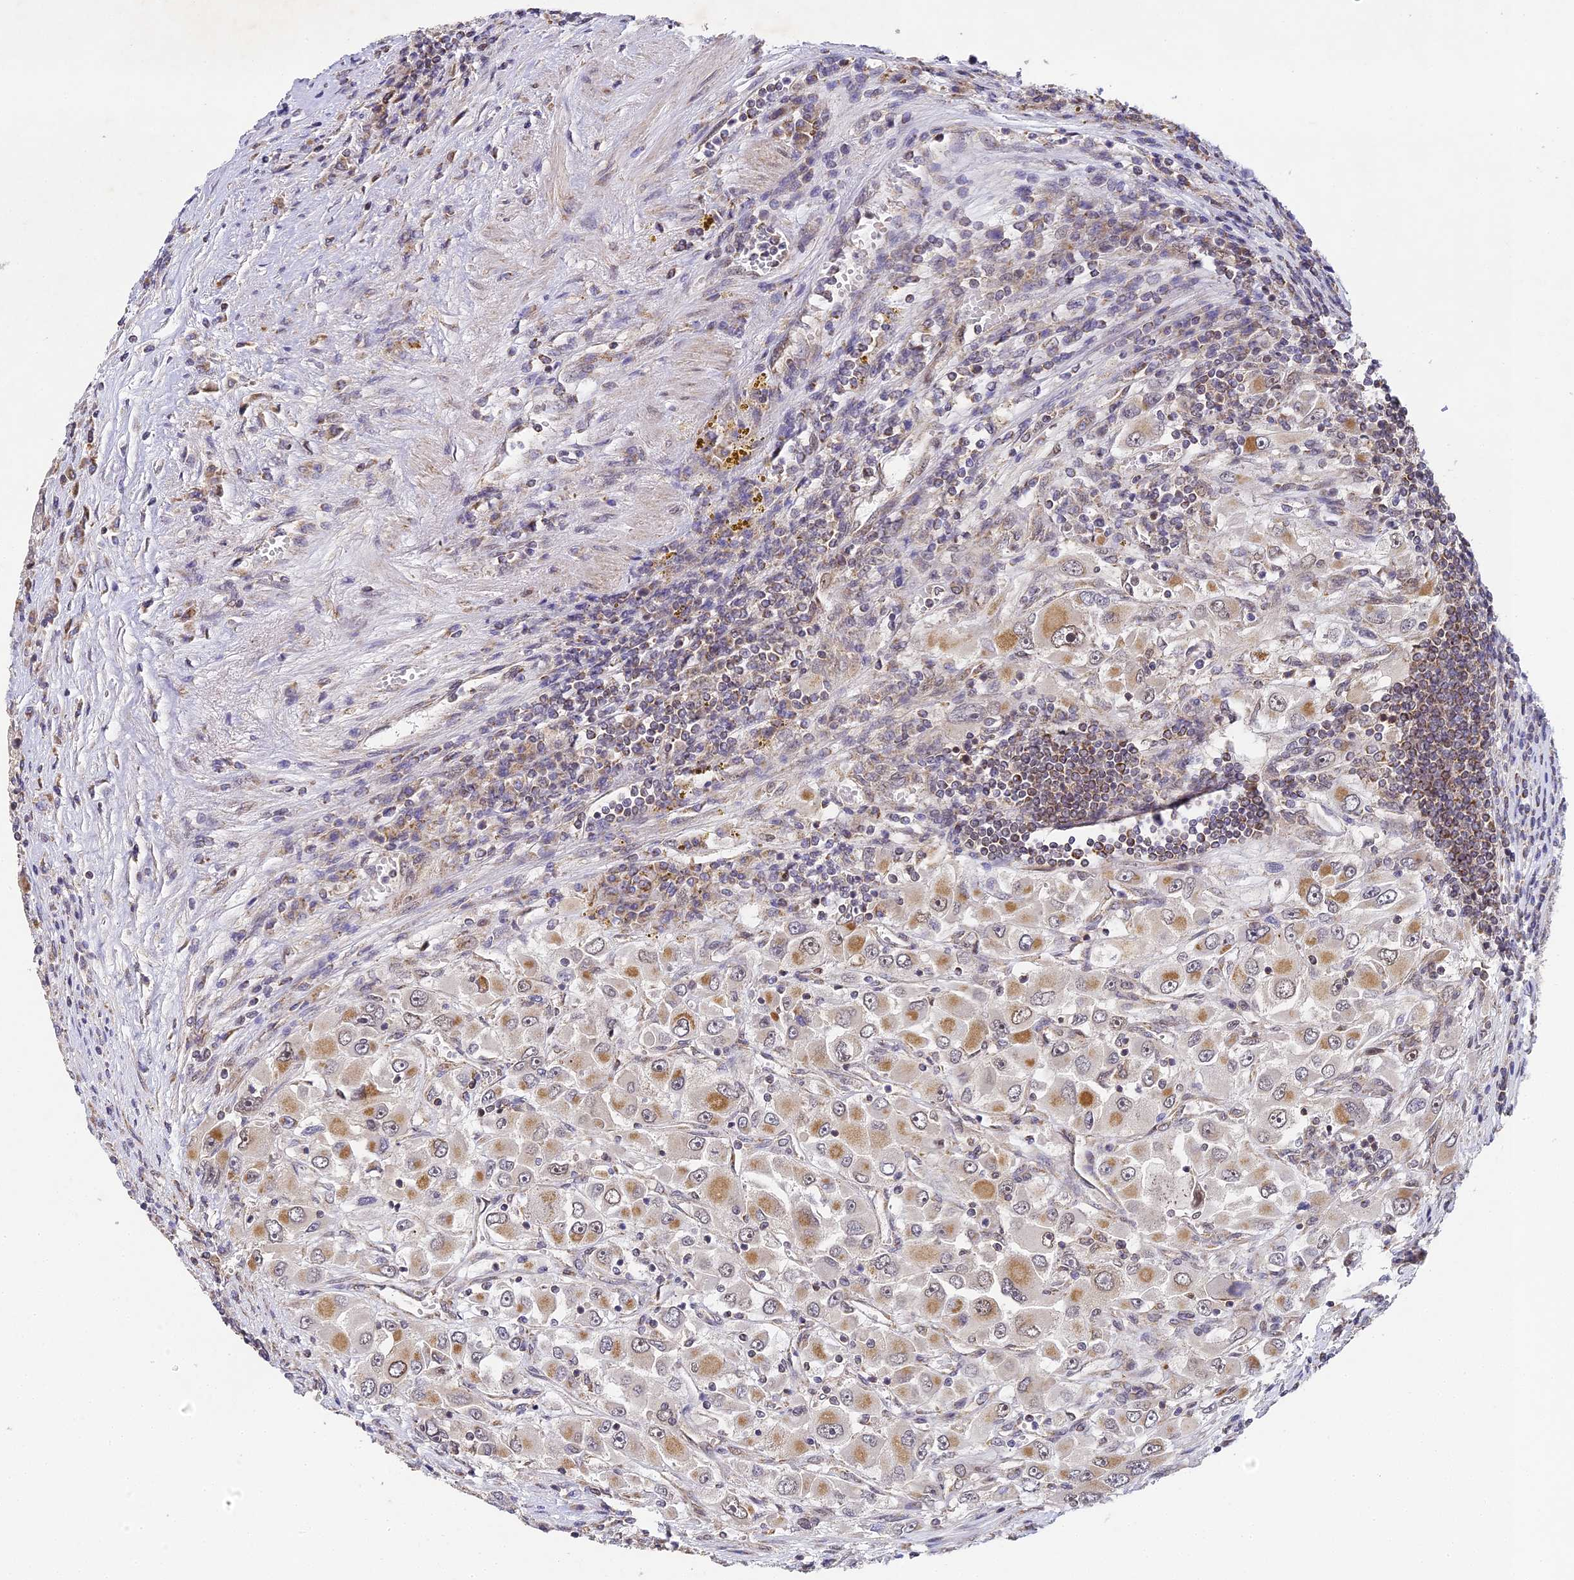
{"staining": {"intensity": "moderate", "quantity": ">75%", "location": "cytoplasmic/membranous"}, "tissue": "renal cancer", "cell_type": "Tumor cells", "image_type": "cancer", "snomed": [{"axis": "morphology", "description": "Adenocarcinoma, NOS"}, {"axis": "topography", "description": "Kidney"}], "caption": "Protein expression by immunohistochemistry (IHC) shows moderate cytoplasmic/membranous staining in approximately >75% of tumor cells in adenocarcinoma (renal). (IHC, brightfield microscopy, high magnification).", "gene": "DNAAF10", "patient": {"sex": "female", "age": 52}}